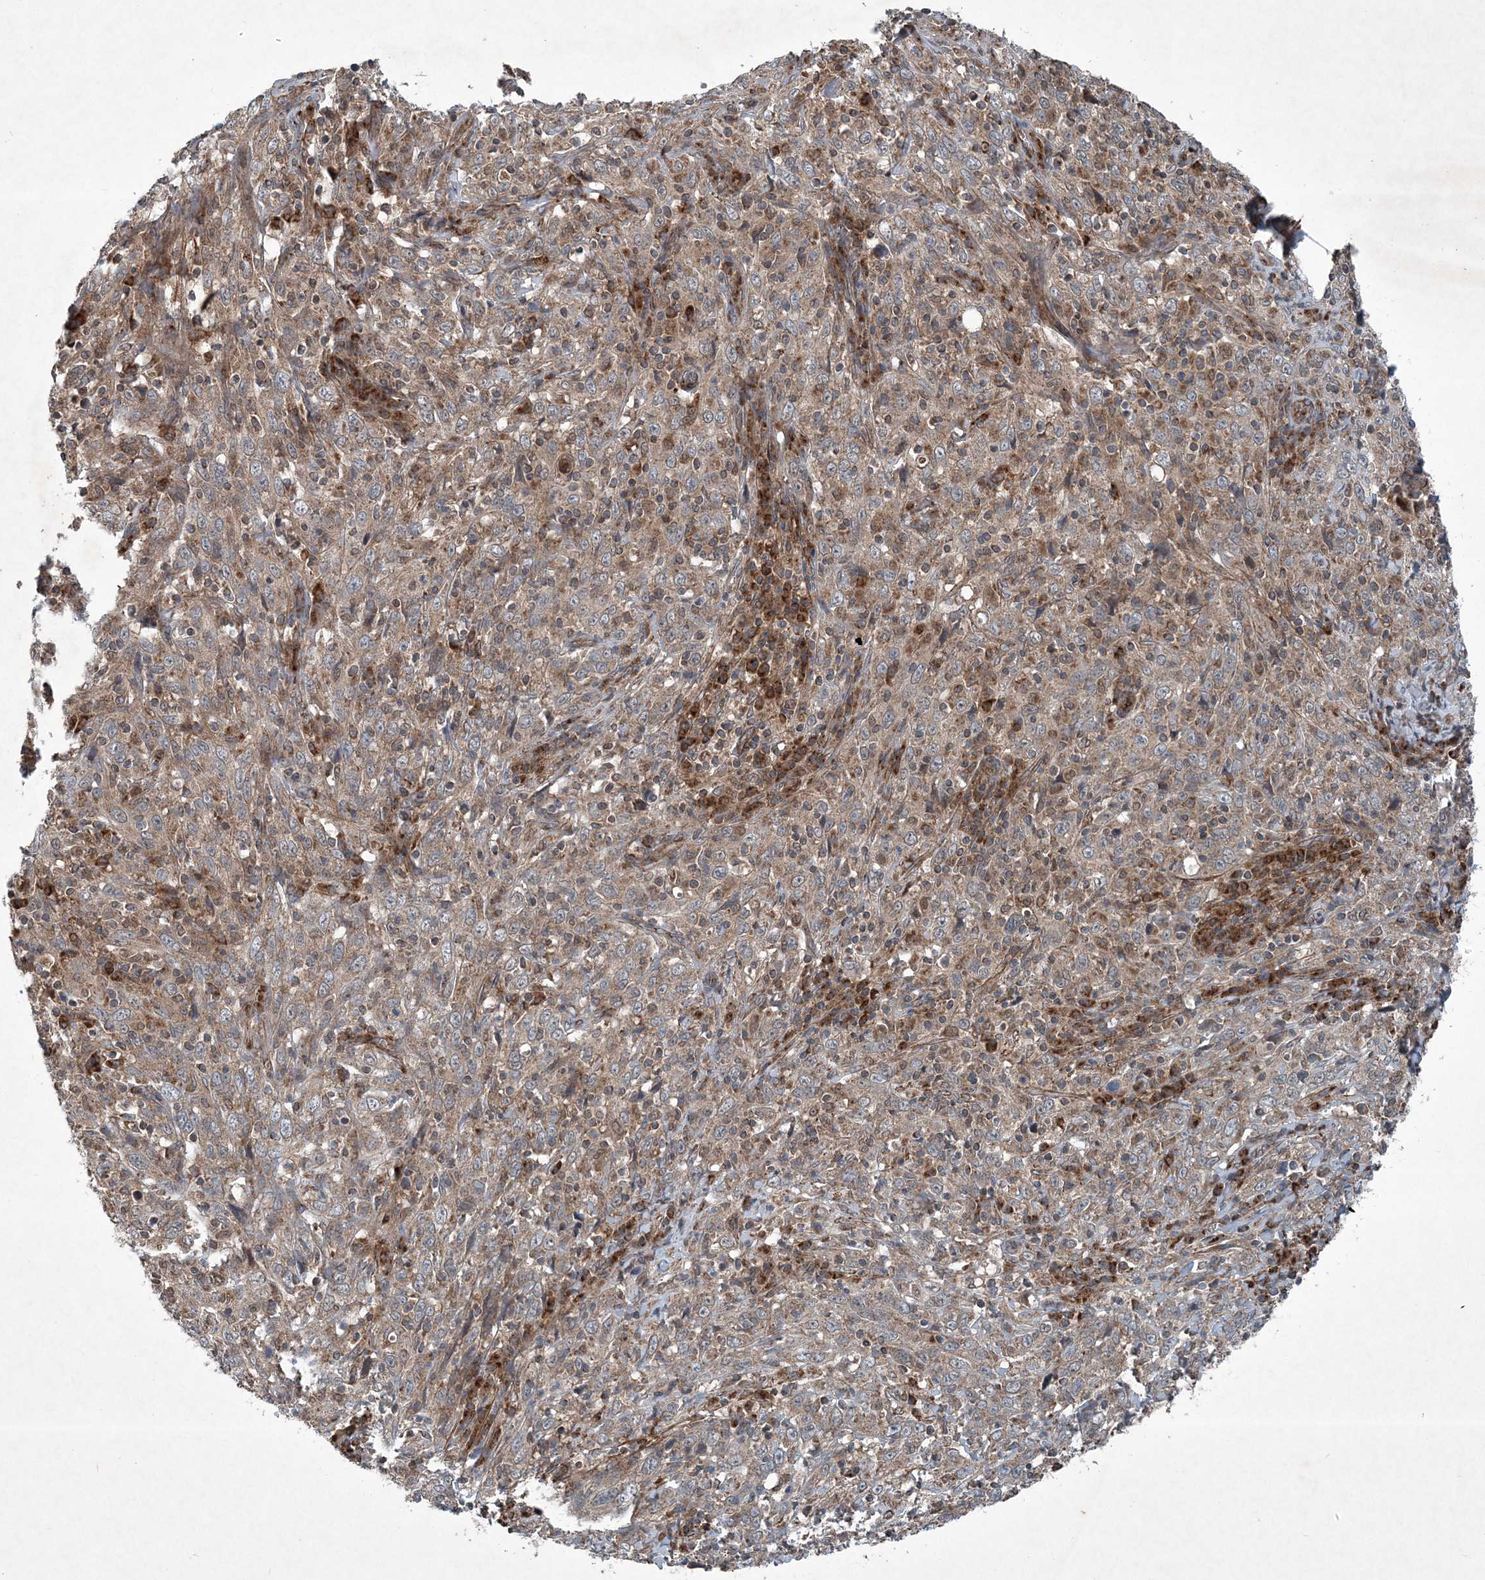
{"staining": {"intensity": "weak", "quantity": ">75%", "location": "cytoplasmic/membranous"}, "tissue": "cervical cancer", "cell_type": "Tumor cells", "image_type": "cancer", "snomed": [{"axis": "morphology", "description": "Squamous cell carcinoma, NOS"}, {"axis": "topography", "description": "Cervix"}], "caption": "Tumor cells exhibit weak cytoplasmic/membranous expression in about >75% of cells in cervical cancer (squamous cell carcinoma). (Stains: DAB in brown, nuclei in blue, Microscopy: brightfield microscopy at high magnification).", "gene": "NDUFA2", "patient": {"sex": "female", "age": 46}}